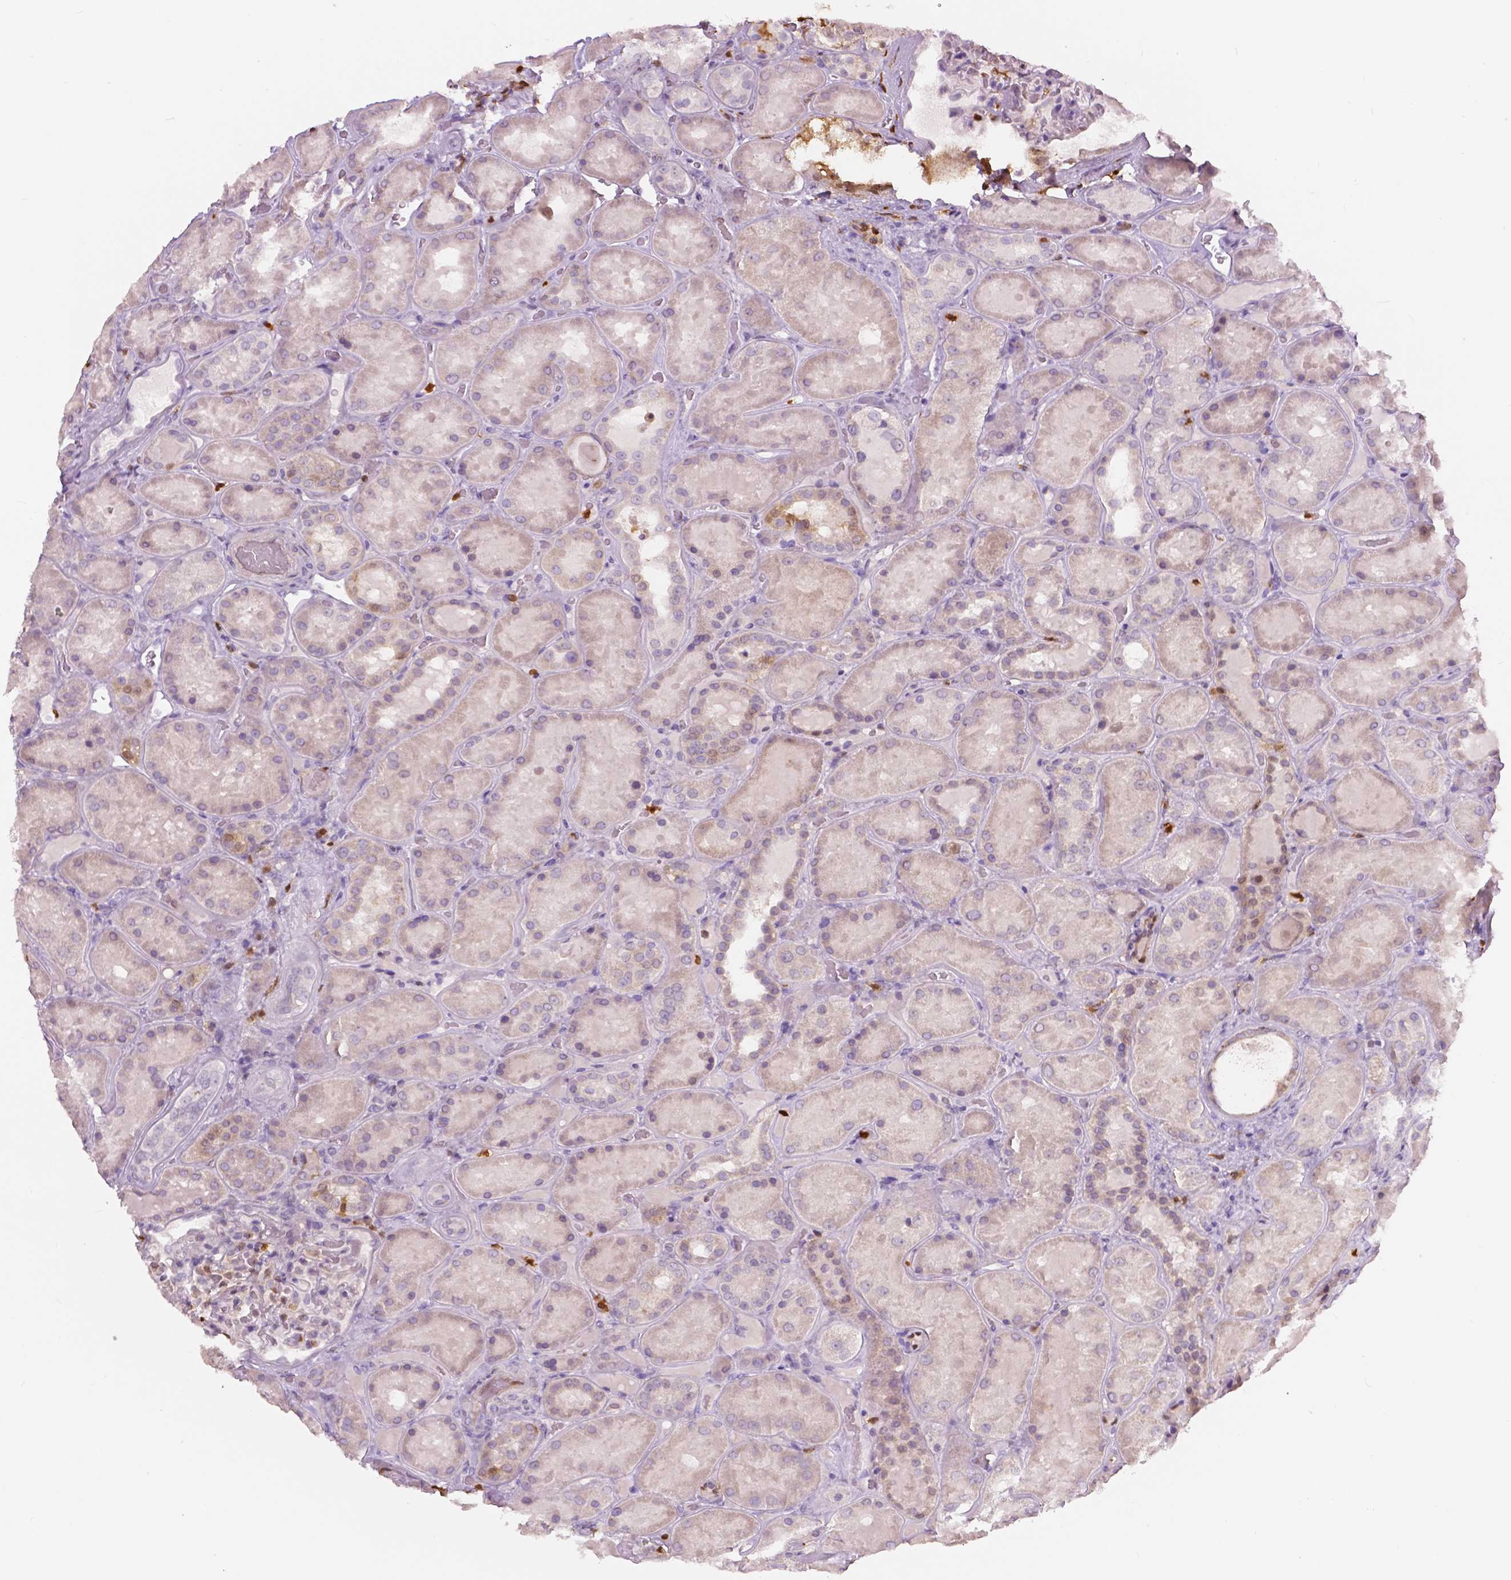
{"staining": {"intensity": "negative", "quantity": "none", "location": "none"}, "tissue": "kidney", "cell_type": "Cells in glomeruli", "image_type": "normal", "snomed": [{"axis": "morphology", "description": "Normal tissue, NOS"}, {"axis": "topography", "description": "Kidney"}], "caption": "A high-resolution micrograph shows IHC staining of unremarkable kidney, which exhibits no significant positivity in cells in glomeruli. (DAB (3,3'-diaminobenzidine) IHC, high magnification).", "gene": "S100A4", "patient": {"sex": "male", "age": 73}}